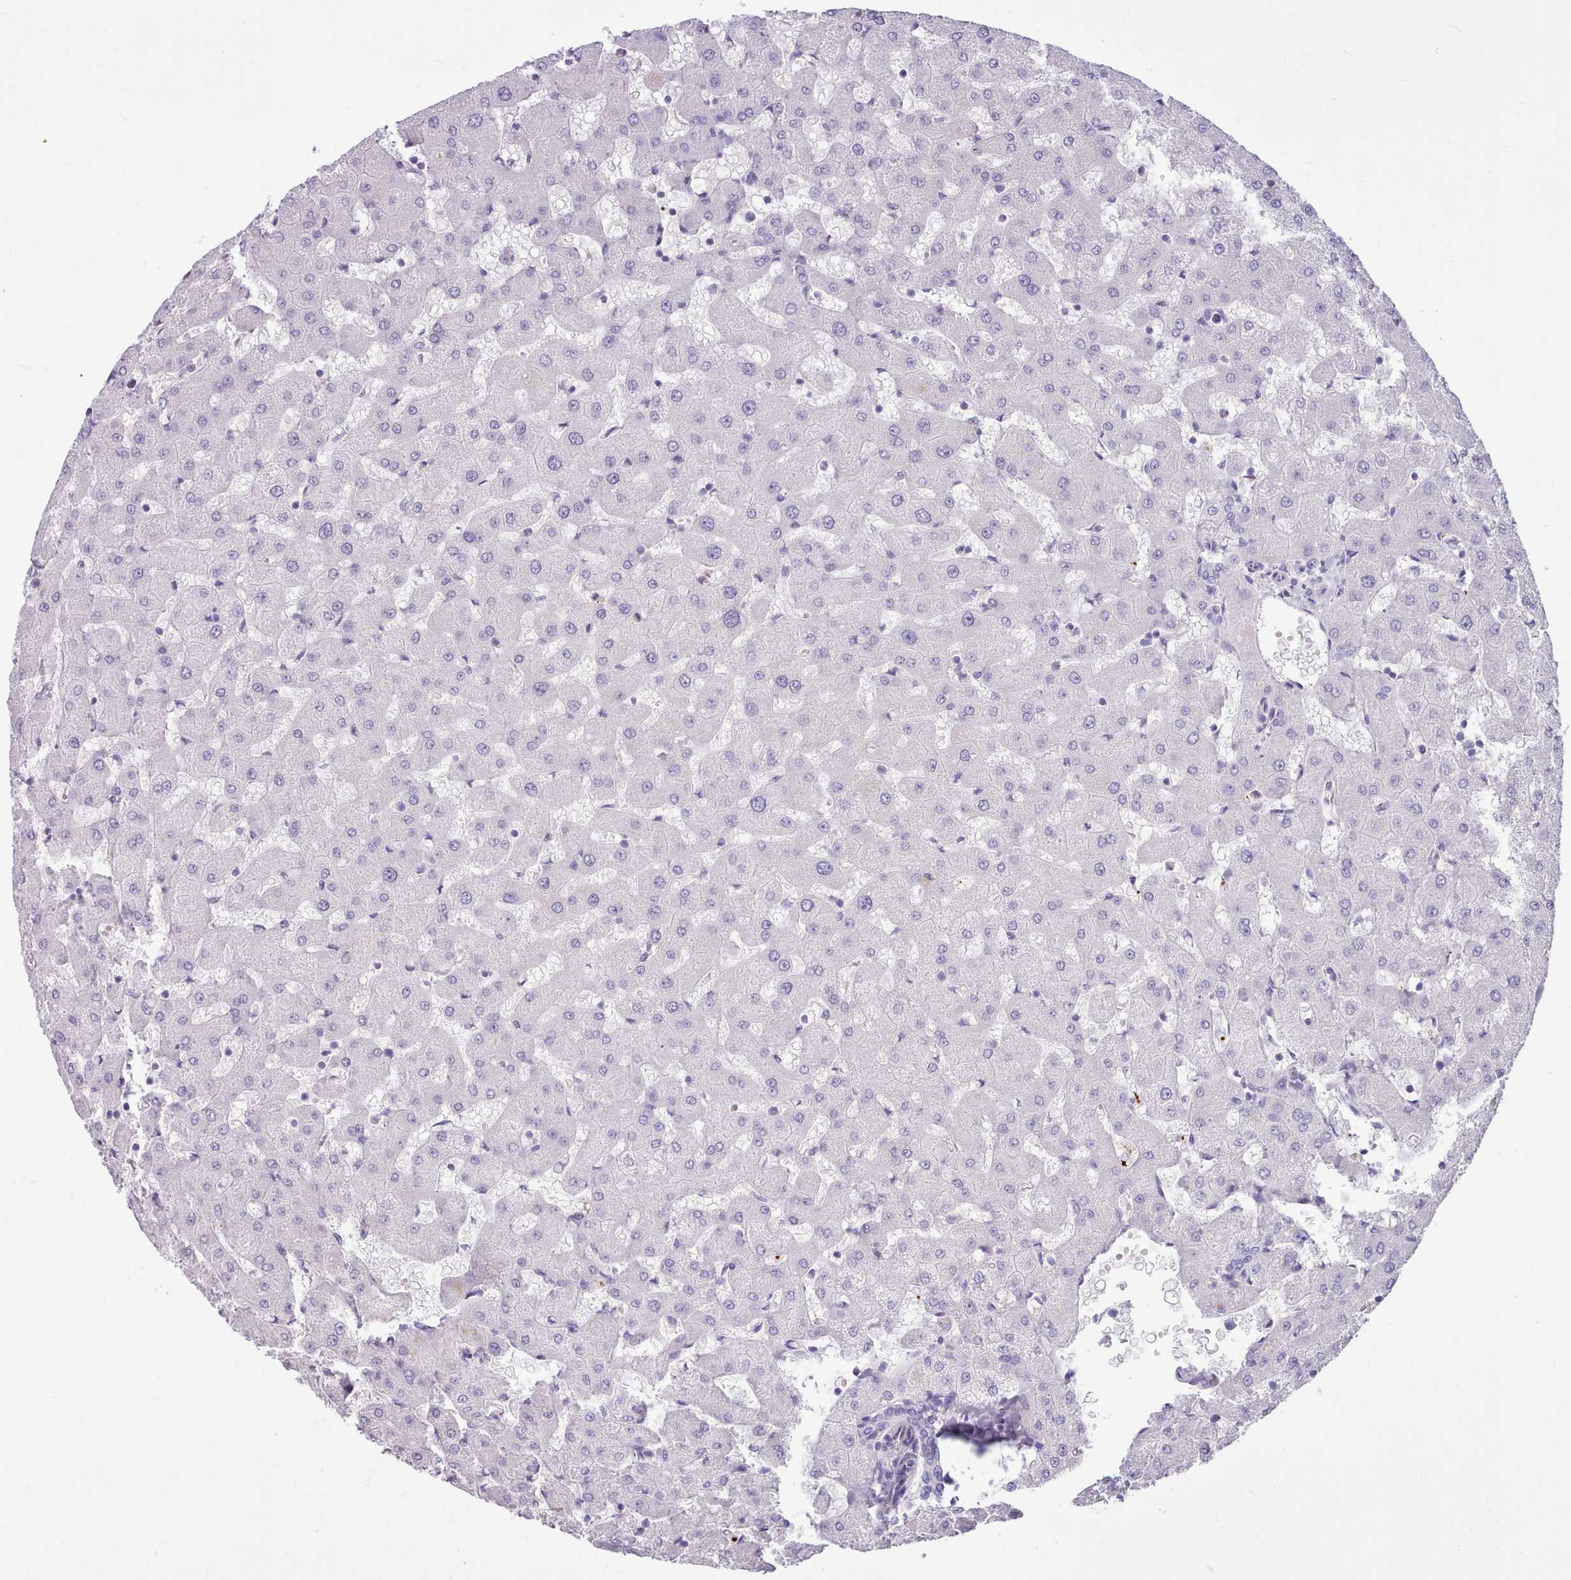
{"staining": {"intensity": "negative", "quantity": "none", "location": "none"}, "tissue": "liver", "cell_type": "Cholangiocytes", "image_type": "normal", "snomed": [{"axis": "morphology", "description": "Normal tissue, NOS"}, {"axis": "topography", "description": "Liver"}], "caption": "Immunohistochemistry histopathology image of unremarkable liver: liver stained with DAB (3,3'-diaminobenzidine) exhibits no significant protein expression in cholangiocytes. (Brightfield microscopy of DAB (3,3'-diaminobenzidine) IHC at high magnification).", "gene": "NKX1", "patient": {"sex": "female", "age": 63}}